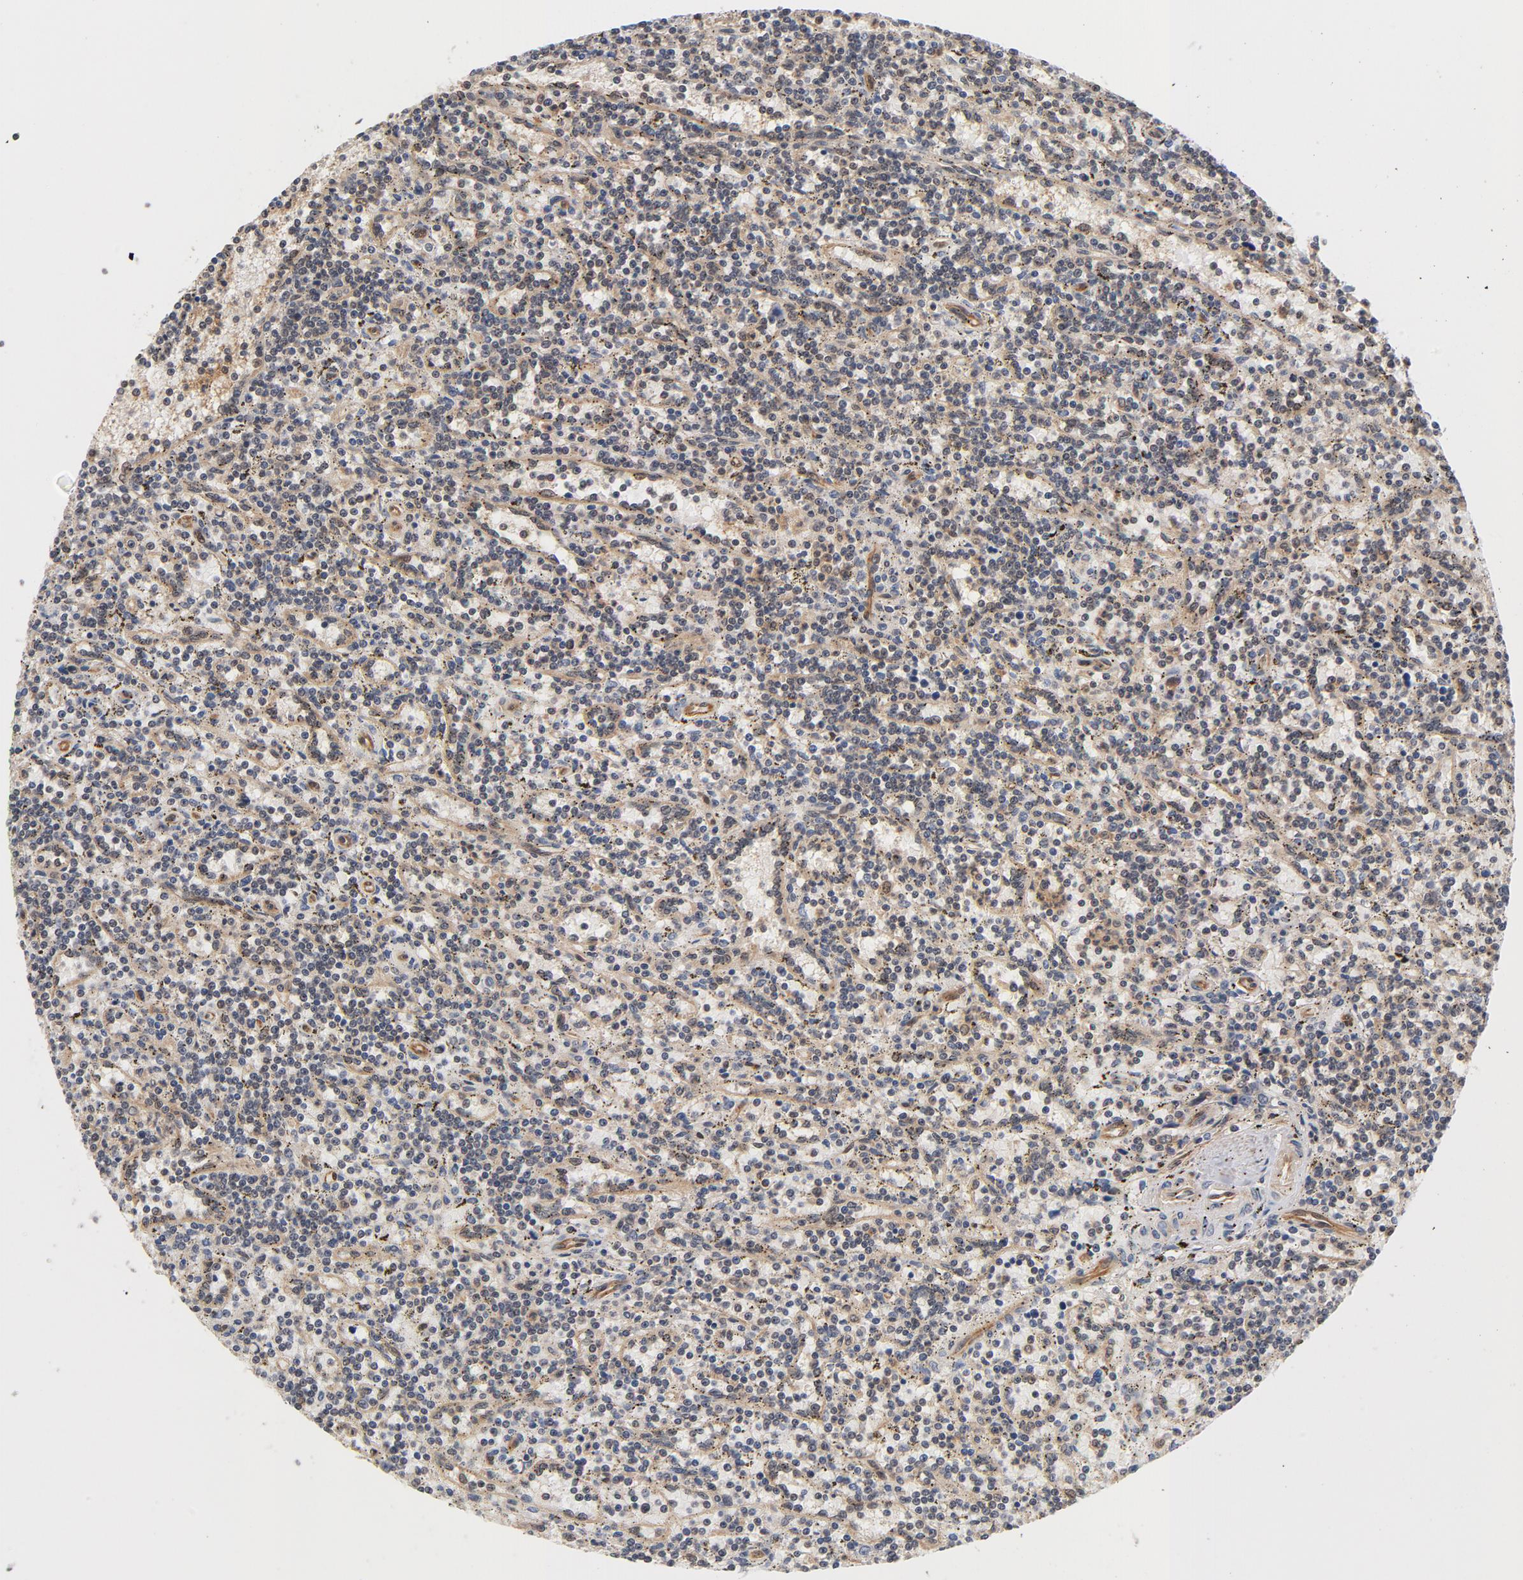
{"staining": {"intensity": "moderate", "quantity": "25%-75%", "location": "cytoplasmic/membranous,nuclear"}, "tissue": "lymphoma", "cell_type": "Tumor cells", "image_type": "cancer", "snomed": [{"axis": "morphology", "description": "Malignant lymphoma, non-Hodgkin's type, Low grade"}, {"axis": "topography", "description": "Spleen"}], "caption": "Immunohistochemical staining of malignant lymphoma, non-Hodgkin's type (low-grade) demonstrates medium levels of moderate cytoplasmic/membranous and nuclear protein staining in approximately 25%-75% of tumor cells.", "gene": "CDC37", "patient": {"sex": "male", "age": 73}}